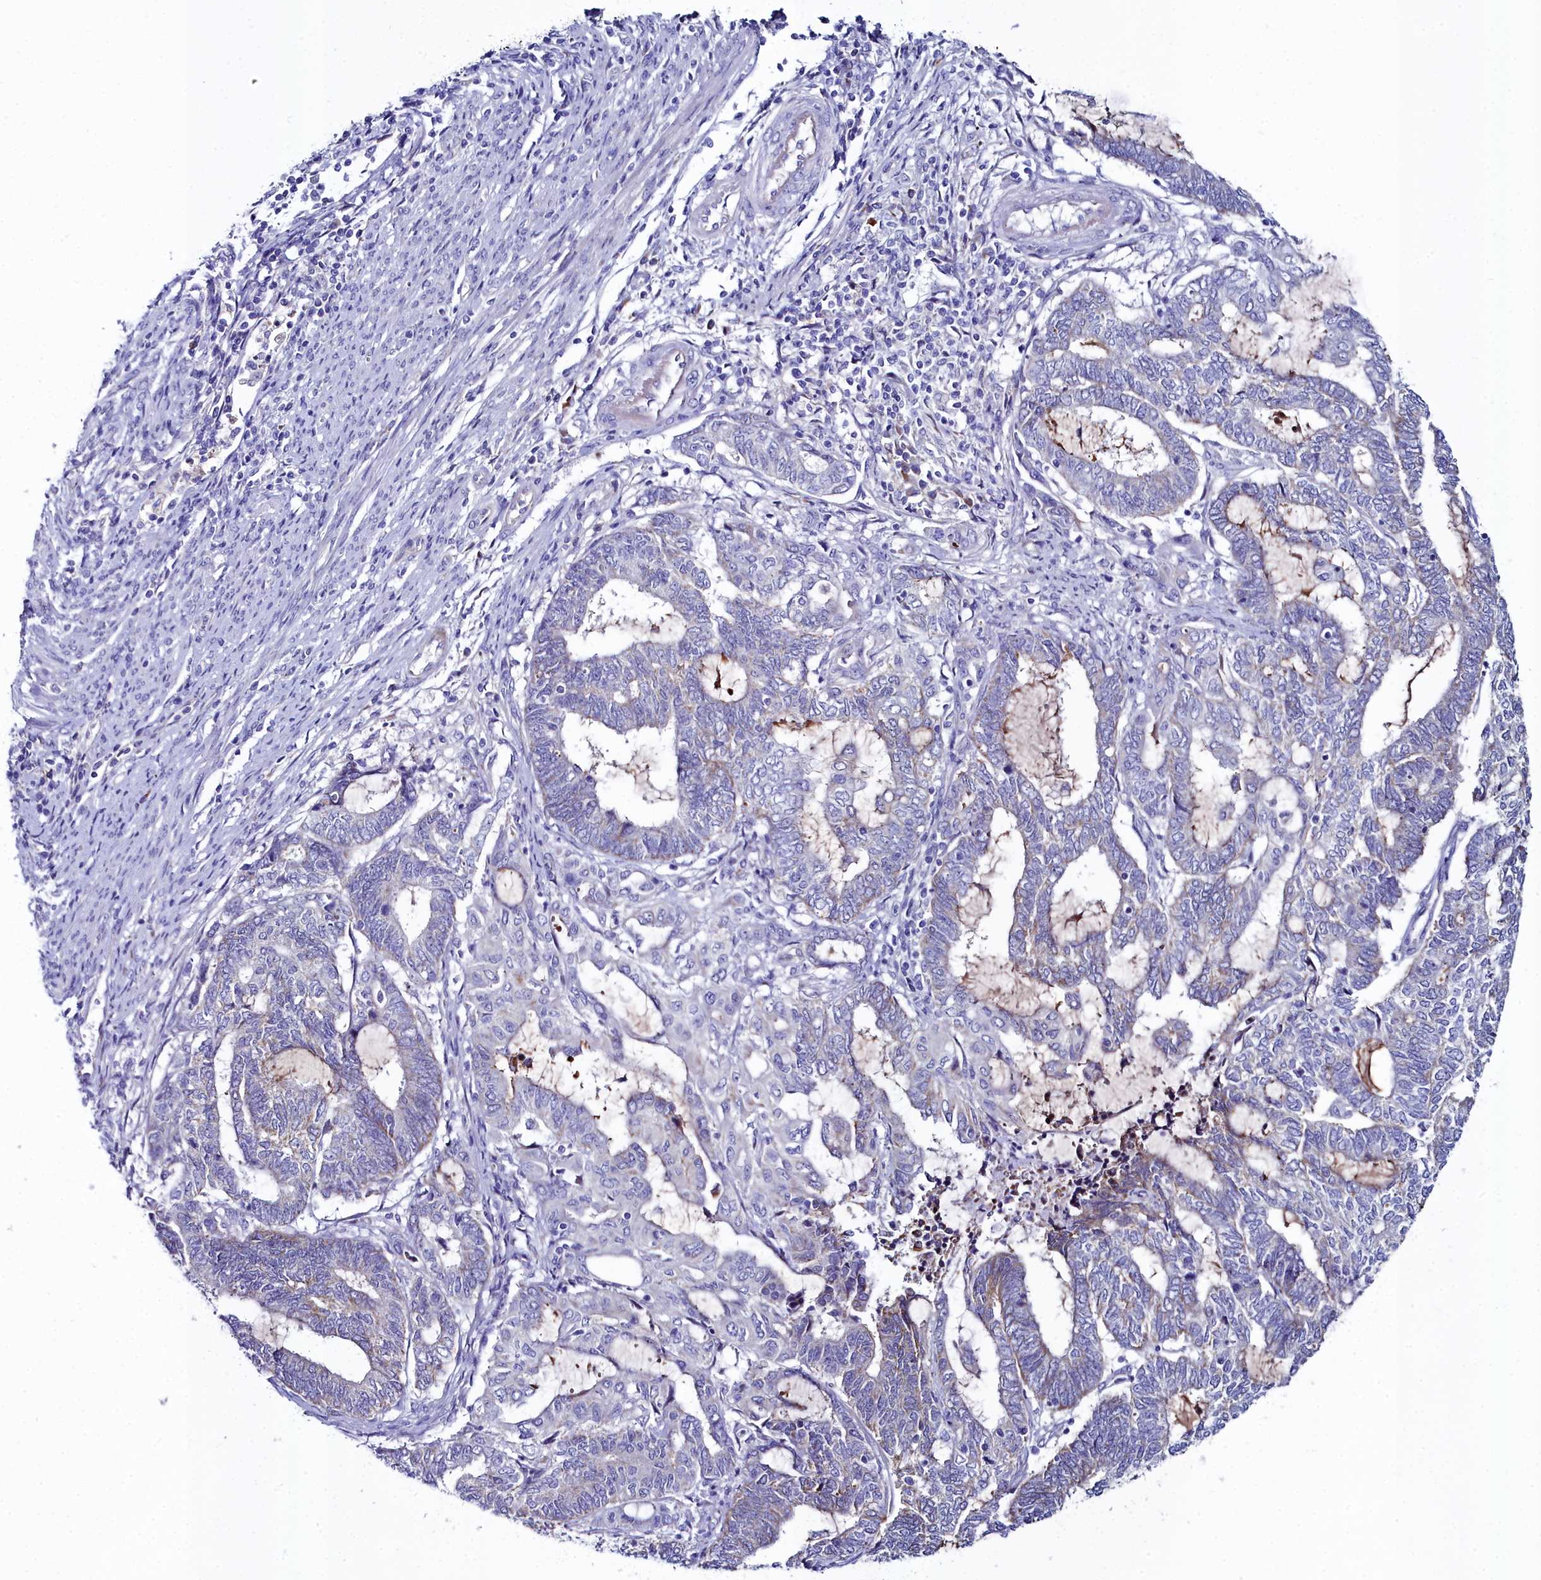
{"staining": {"intensity": "weak", "quantity": "<25%", "location": "cytoplasmic/membranous"}, "tissue": "endometrial cancer", "cell_type": "Tumor cells", "image_type": "cancer", "snomed": [{"axis": "morphology", "description": "Adenocarcinoma, NOS"}, {"axis": "topography", "description": "Uterus"}, {"axis": "topography", "description": "Endometrium"}], "caption": "The immunohistochemistry photomicrograph has no significant staining in tumor cells of endometrial adenocarcinoma tissue. (DAB immunohistochemistry, high magnification).", "gene": "SLC49A3", "patient": {"sex": "female", "age": 70}}